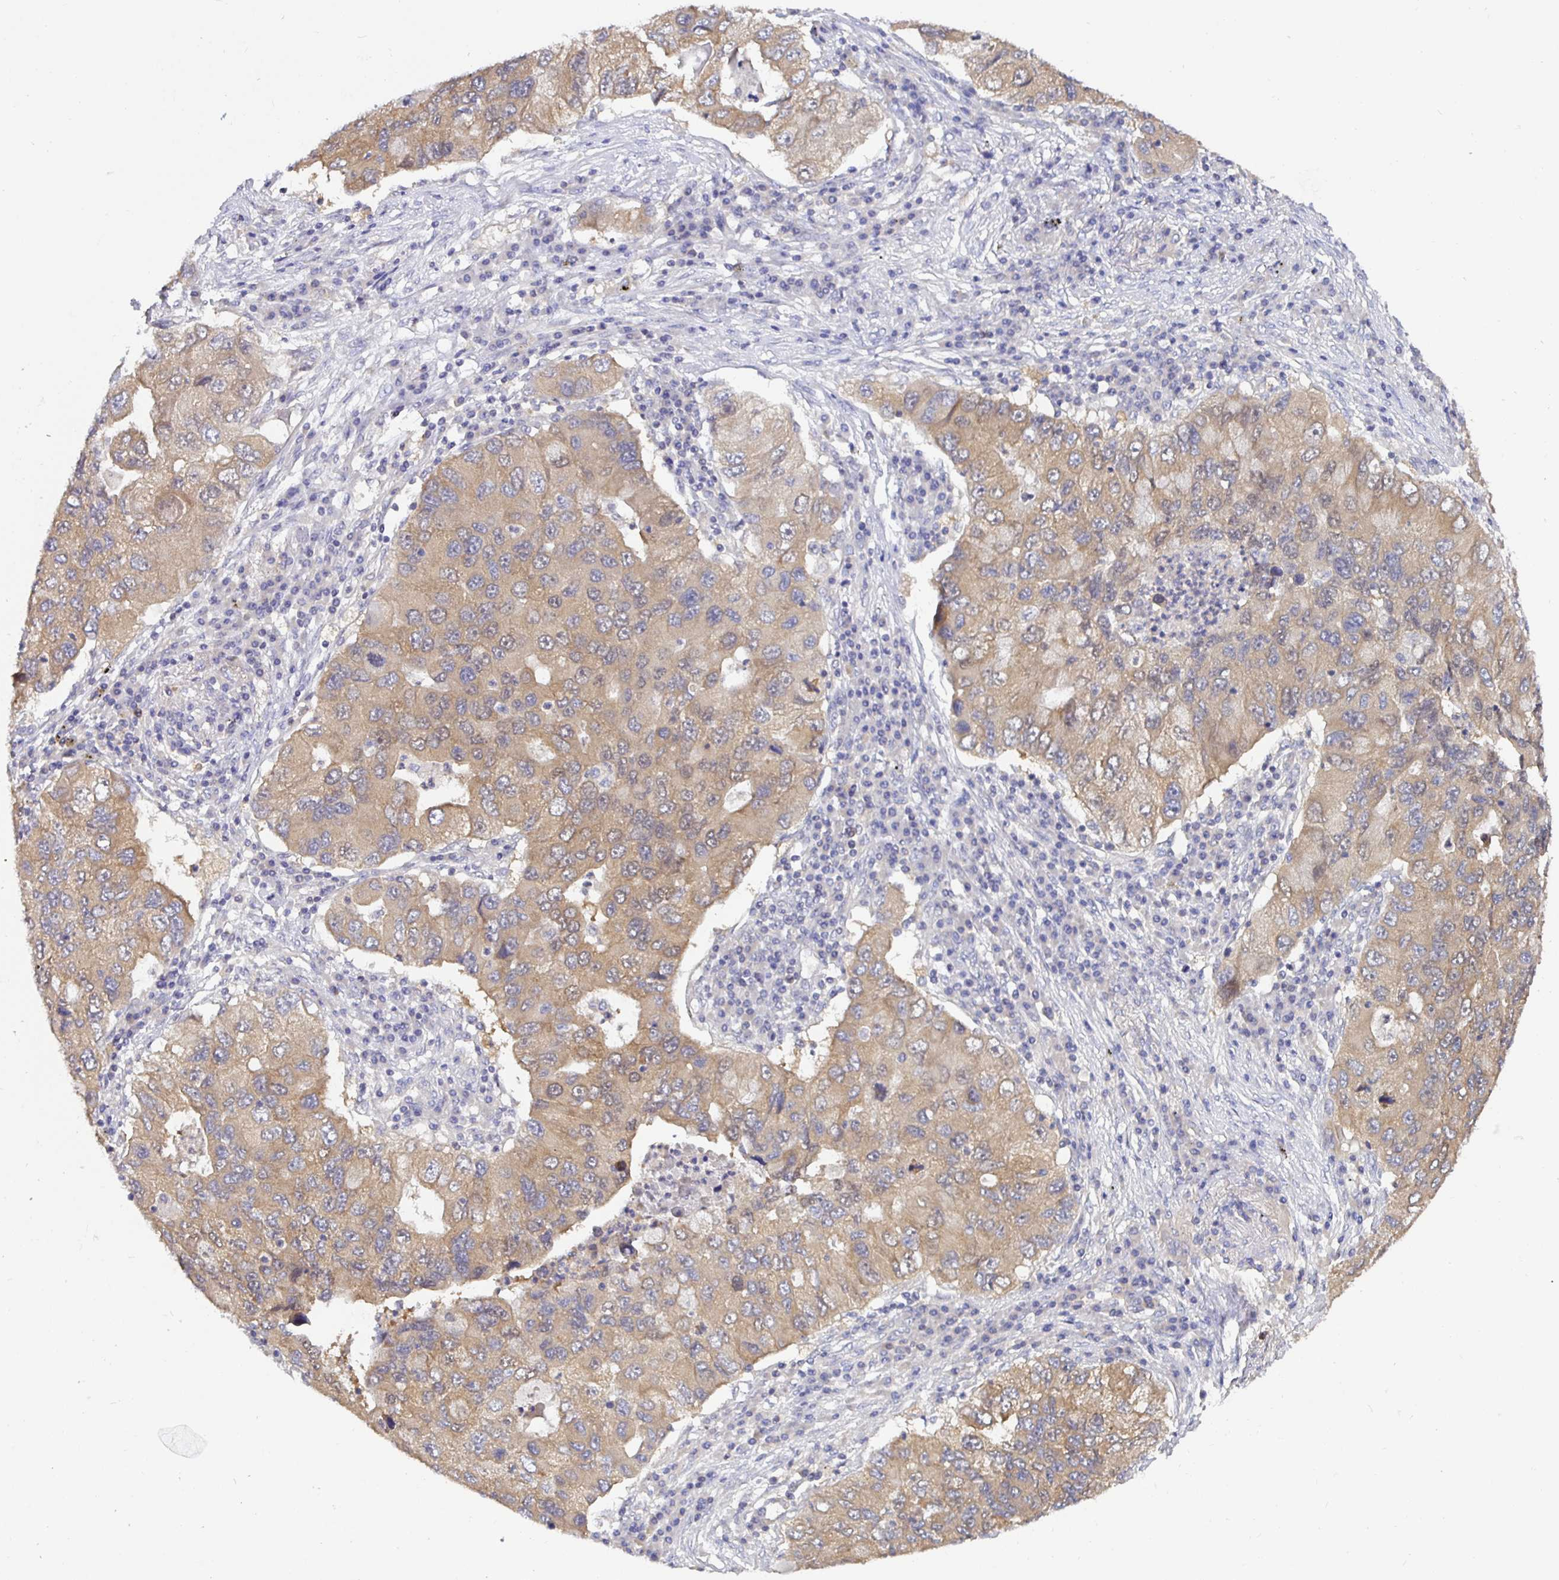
{"staining": {"intensity": "weak", "quantity": ">75%", "location": "cytoplasmic/membranous"}, "tissue": "lung cancer", "cell_type": "Tumor cells", "image_type": "cancer", "snomed": [{"axis": "morphology", "description": "Adenocarcinoma, NOS"}, {"axis": "morphology", "description": "Adenocarcinoma, metastatic, NOS"}, {"axis": "topography", "description": "Lymph node"}, {"axis": "topography", "description": "Lung"}], "caption": "Protein staining shows weak cytoplasmic/membranous expression in approximately >75% of tumor cells in lung cancer (adenocarcinoma).", "gene": "KIF21A", "patient": {"sex": "female", "age": 54}}